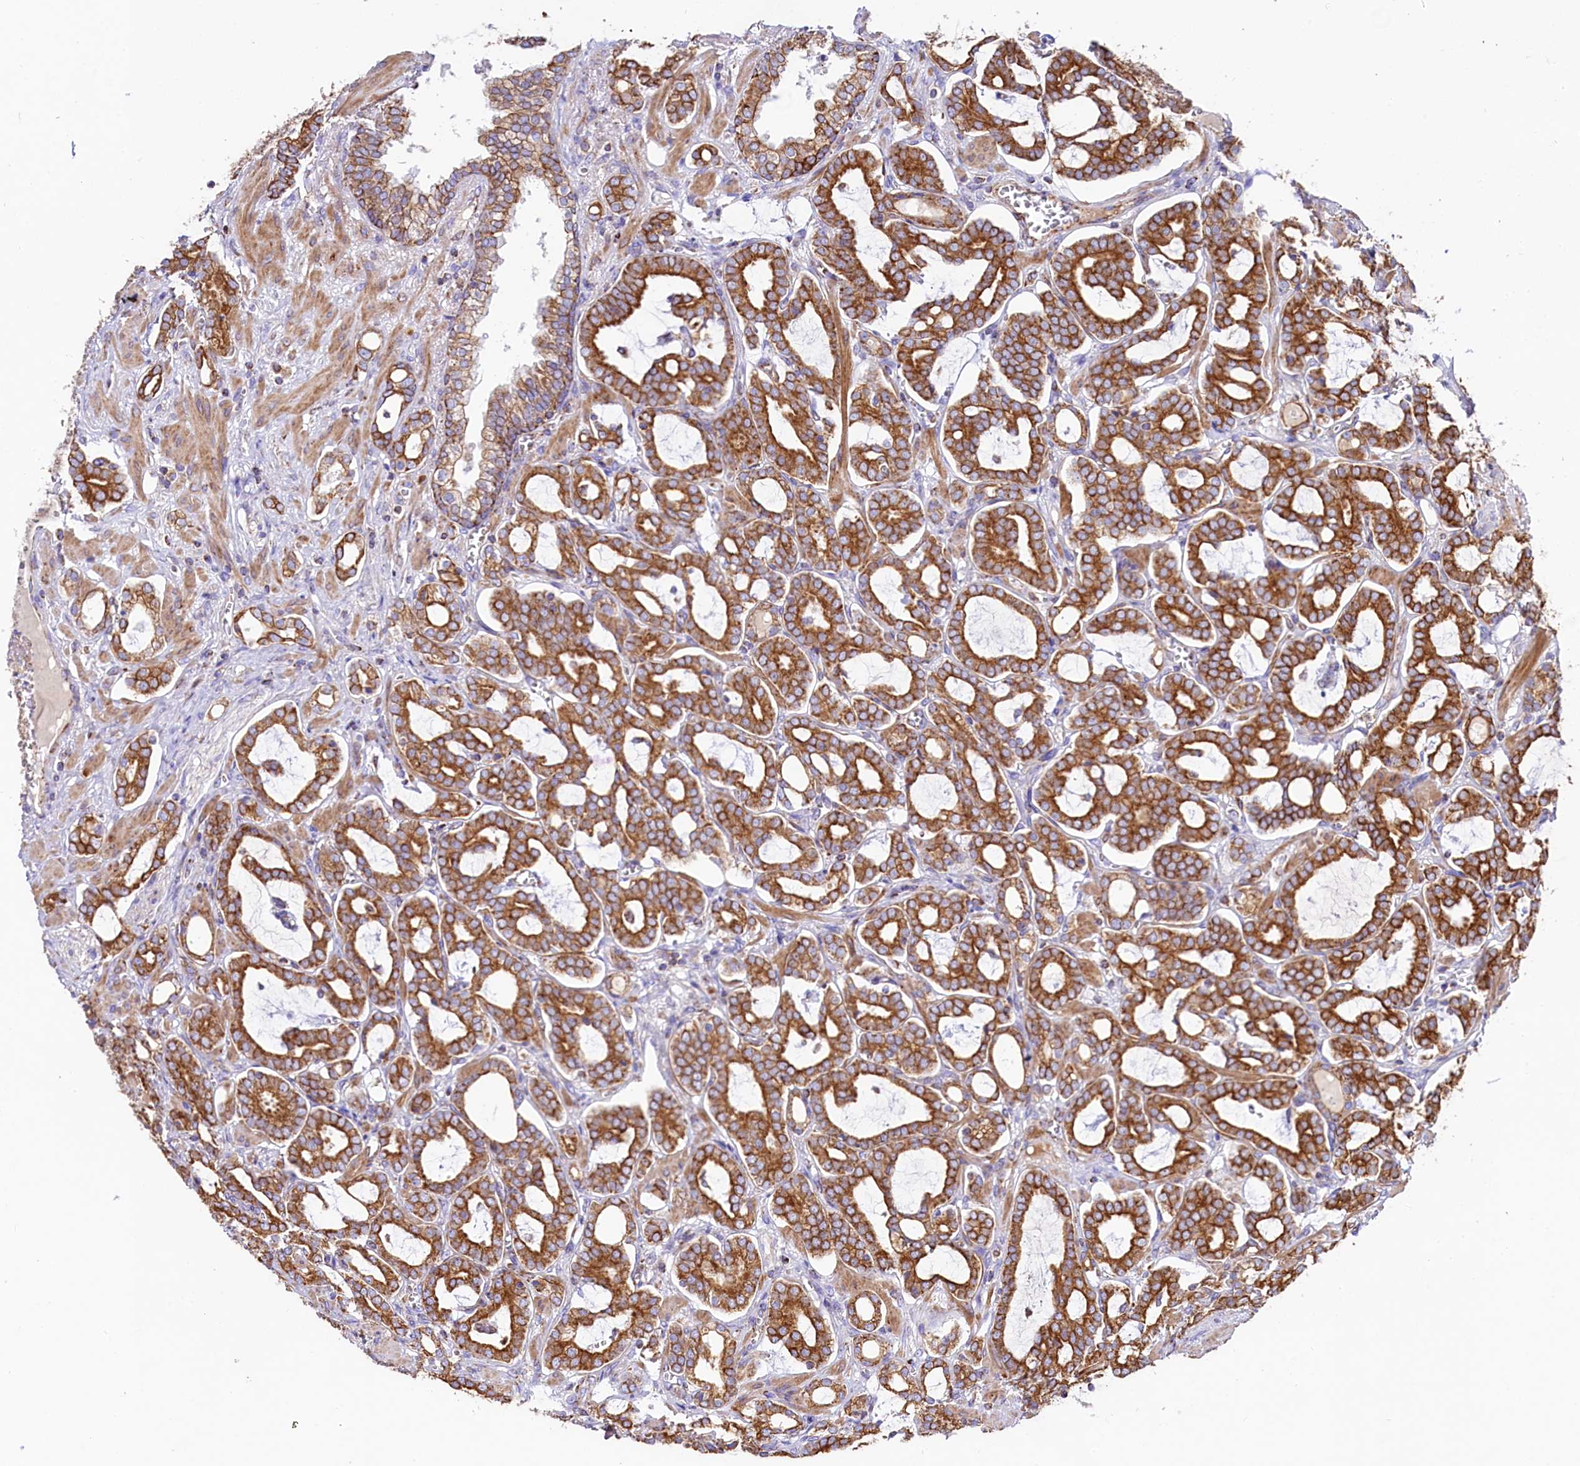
{"staining": {"intensity": "strong", "quantity": ">75%", "location": "cytoplasmic/membranous"}, "tissue": "prostate cancer", "cell_type": "Tumor cells", "image_type": "cancer", "snomed": [{"axis": "morphology", "description": "Adenocarcinoma, High grade"}, {"axis": "topography", "description": "Prostate and seminal vesicle, NOS"}], "caption": "Prostate cancer tissue demonstrates strong cytoplasmic/membranous staining in about >75% of tumor cells, visualized by immunohistochemistry.", "gene": "CLYBL", "patient": {"sex": "male", "age": 67}}